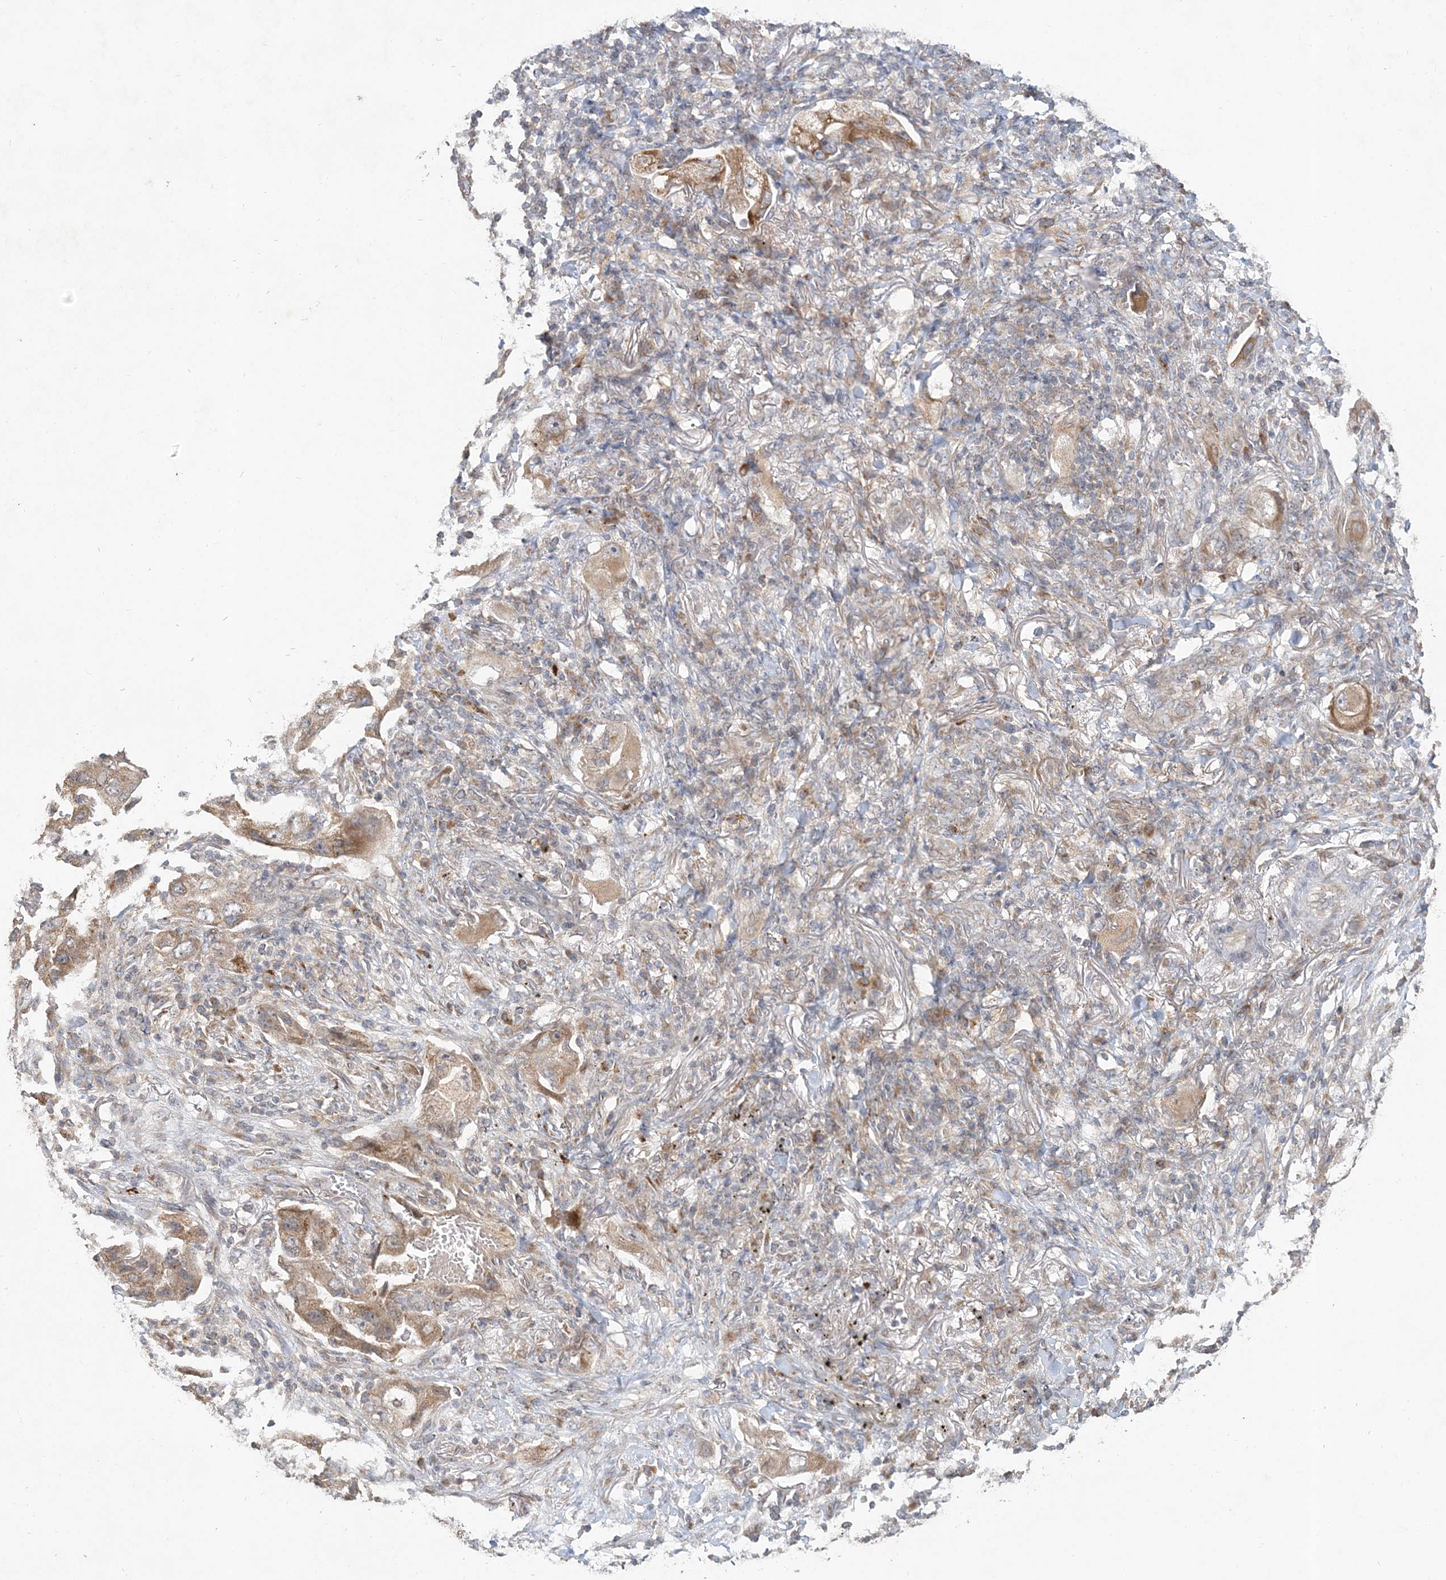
{"staining": {"intensity": "moderate", "quantity": ">75%", "location": "cytoplasmic/membranous"}, "tissue": "lung cancer", "cell_type": "Tumor cells", "image_type": "cancer", "snomed": [{"axis": "morphology", "description": "Adenocarcinoma, NOS"}, {"axis": "topography", "description": "Lung"}], "caption": "Approximately >75% of tumor cells in lung adenocarcinoma demonstrate moderate cytoplasmic/membranous protein positivity as visualized by brown immunohistochemical staining.", "gene": "RAB14", "patient": {"sex": "female", "age": 65}}